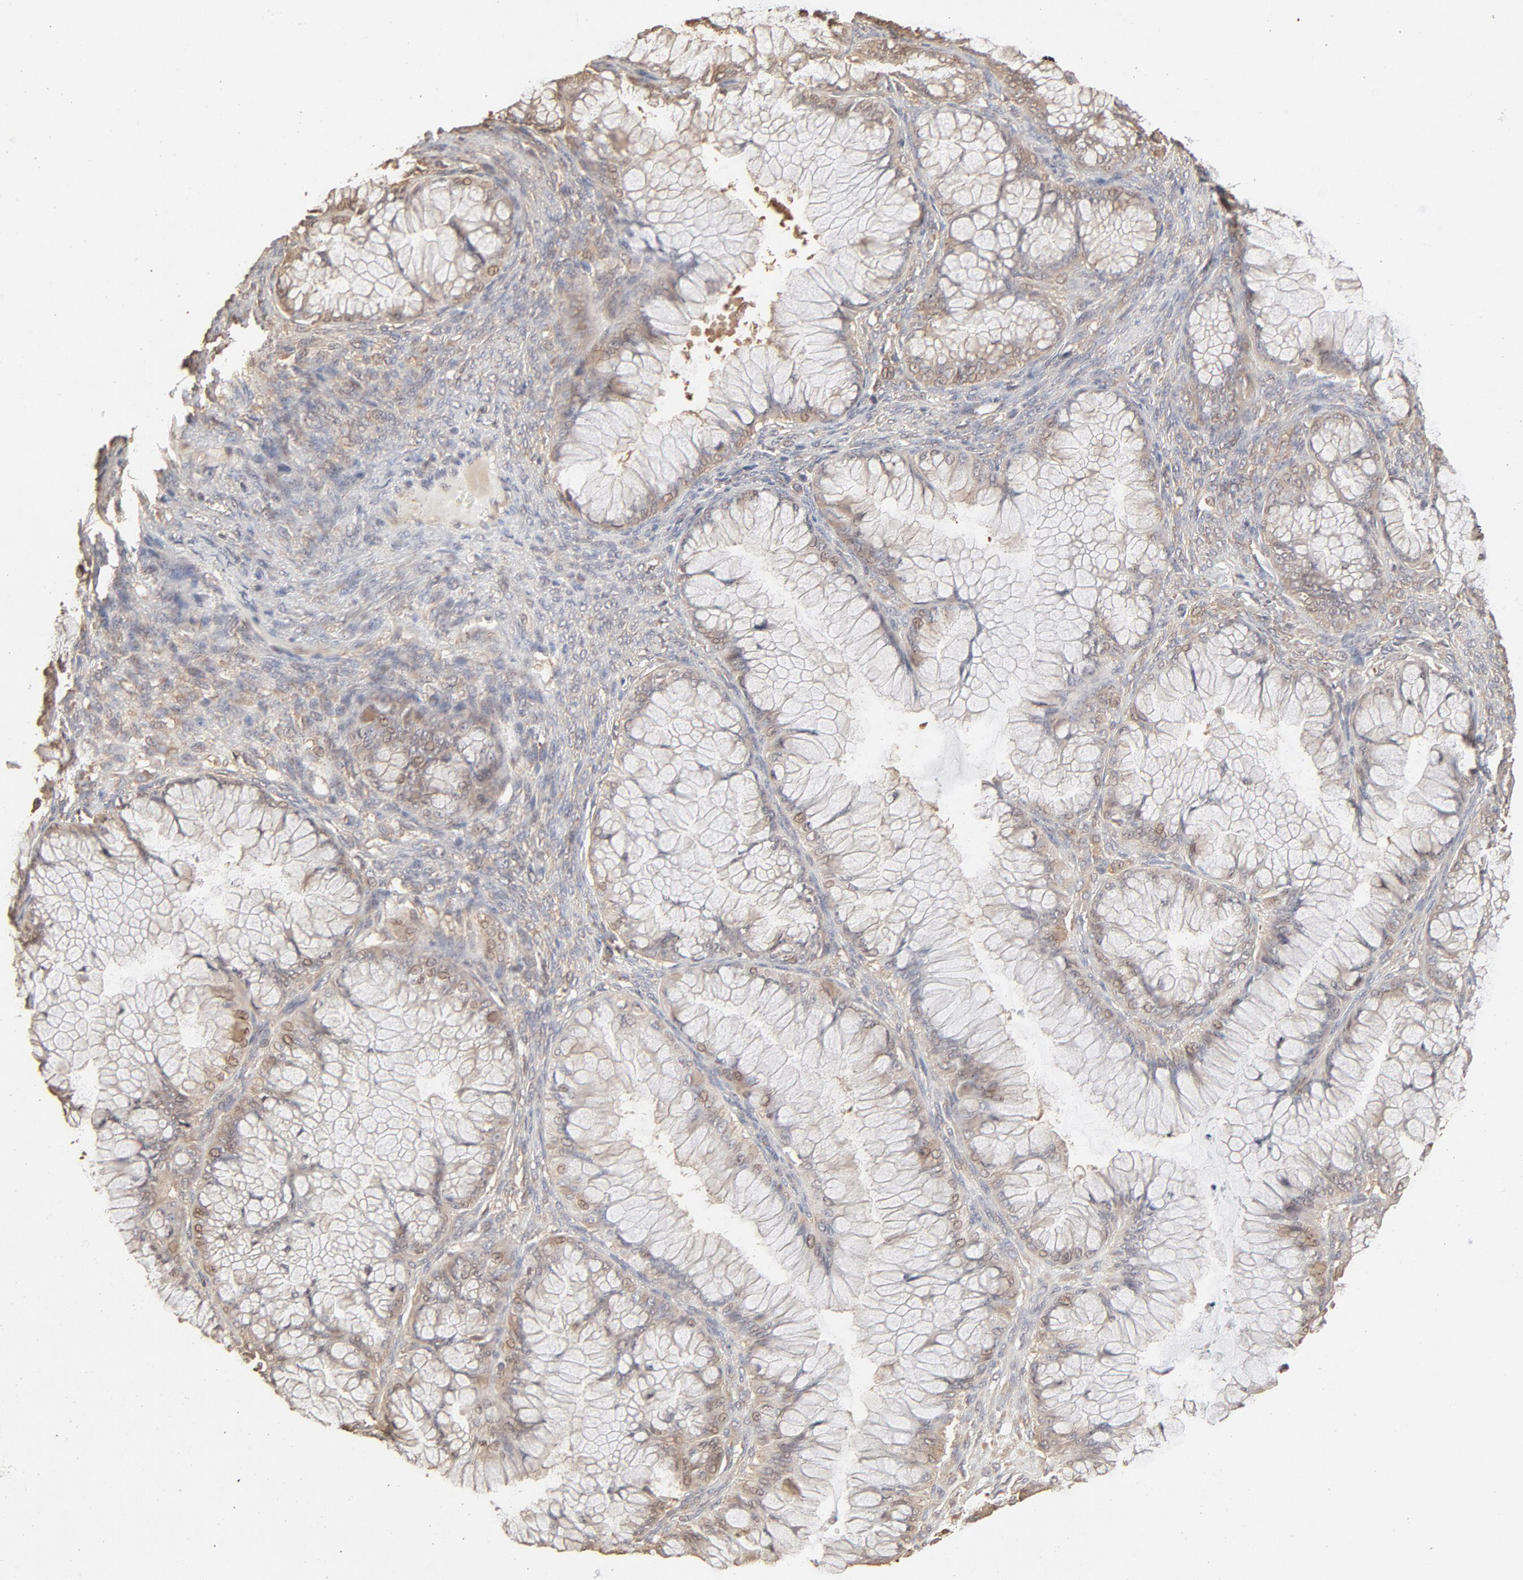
{"staining": {"intensity": "weak", "quantity": ">75%", "location": "cytoplasmic/membranous,nuclear"}, "tissue": "ovarian cancer", "cell_type": "Tumor cells", "image_type": "cancer", "snomed": [{"axis": "morphology", "description": "Cystadenocarcinoma, mucinous, NOS"}, {"axis": "topography", "description": "Ovary"}], "caption": "Ovarian cancer was stained to show a protein in brown. There is low levels of weak cytoplasmic/membranous and nuclear staining in approximately >75% of tumor cells.", "gene": "PPP2CA", "patient": {"sex": "female", "age": 63}}